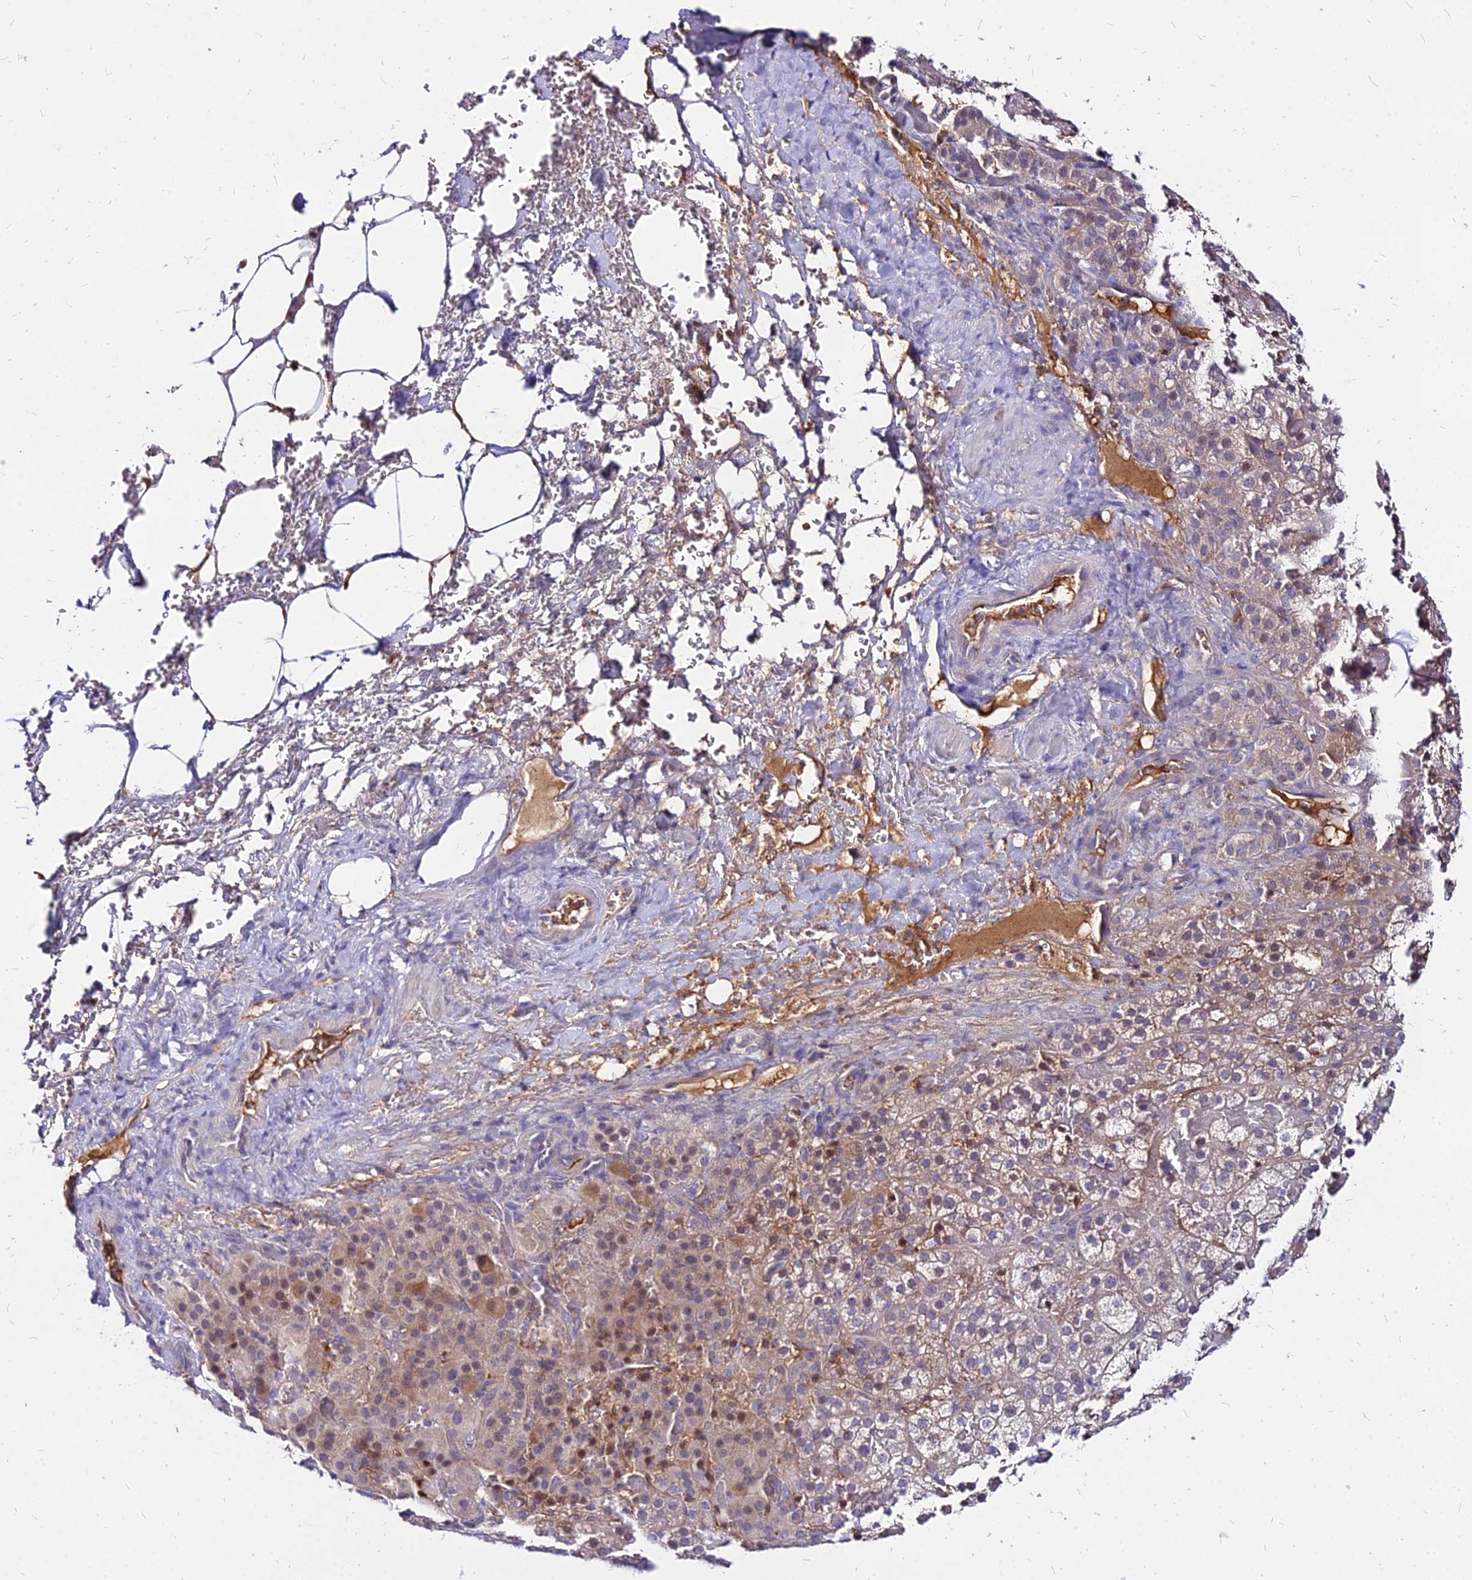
{"staining": {"intensity": "weak", "quantity": ">75%", "location": "cytoplasmic/membranous,nuclear"}, "tissue": "adrenal gland", "cell_type": "Glandular cells", "image_type": "normal", "snomed": [{"axis": "morphology", "description": "Normal tissue, NOS"}, {"axis": "topography", "description": "Adrenal gland"}], "caption": "Approximately >75% of glandular cells in unremarkable human adrenal gland display weak cytoplasmic/membranous,nuclear protein staining as visualized by brown immunohistochemical staining.", "gene": "ACSM6", "patient": {"sex": "male", "age": 57}}